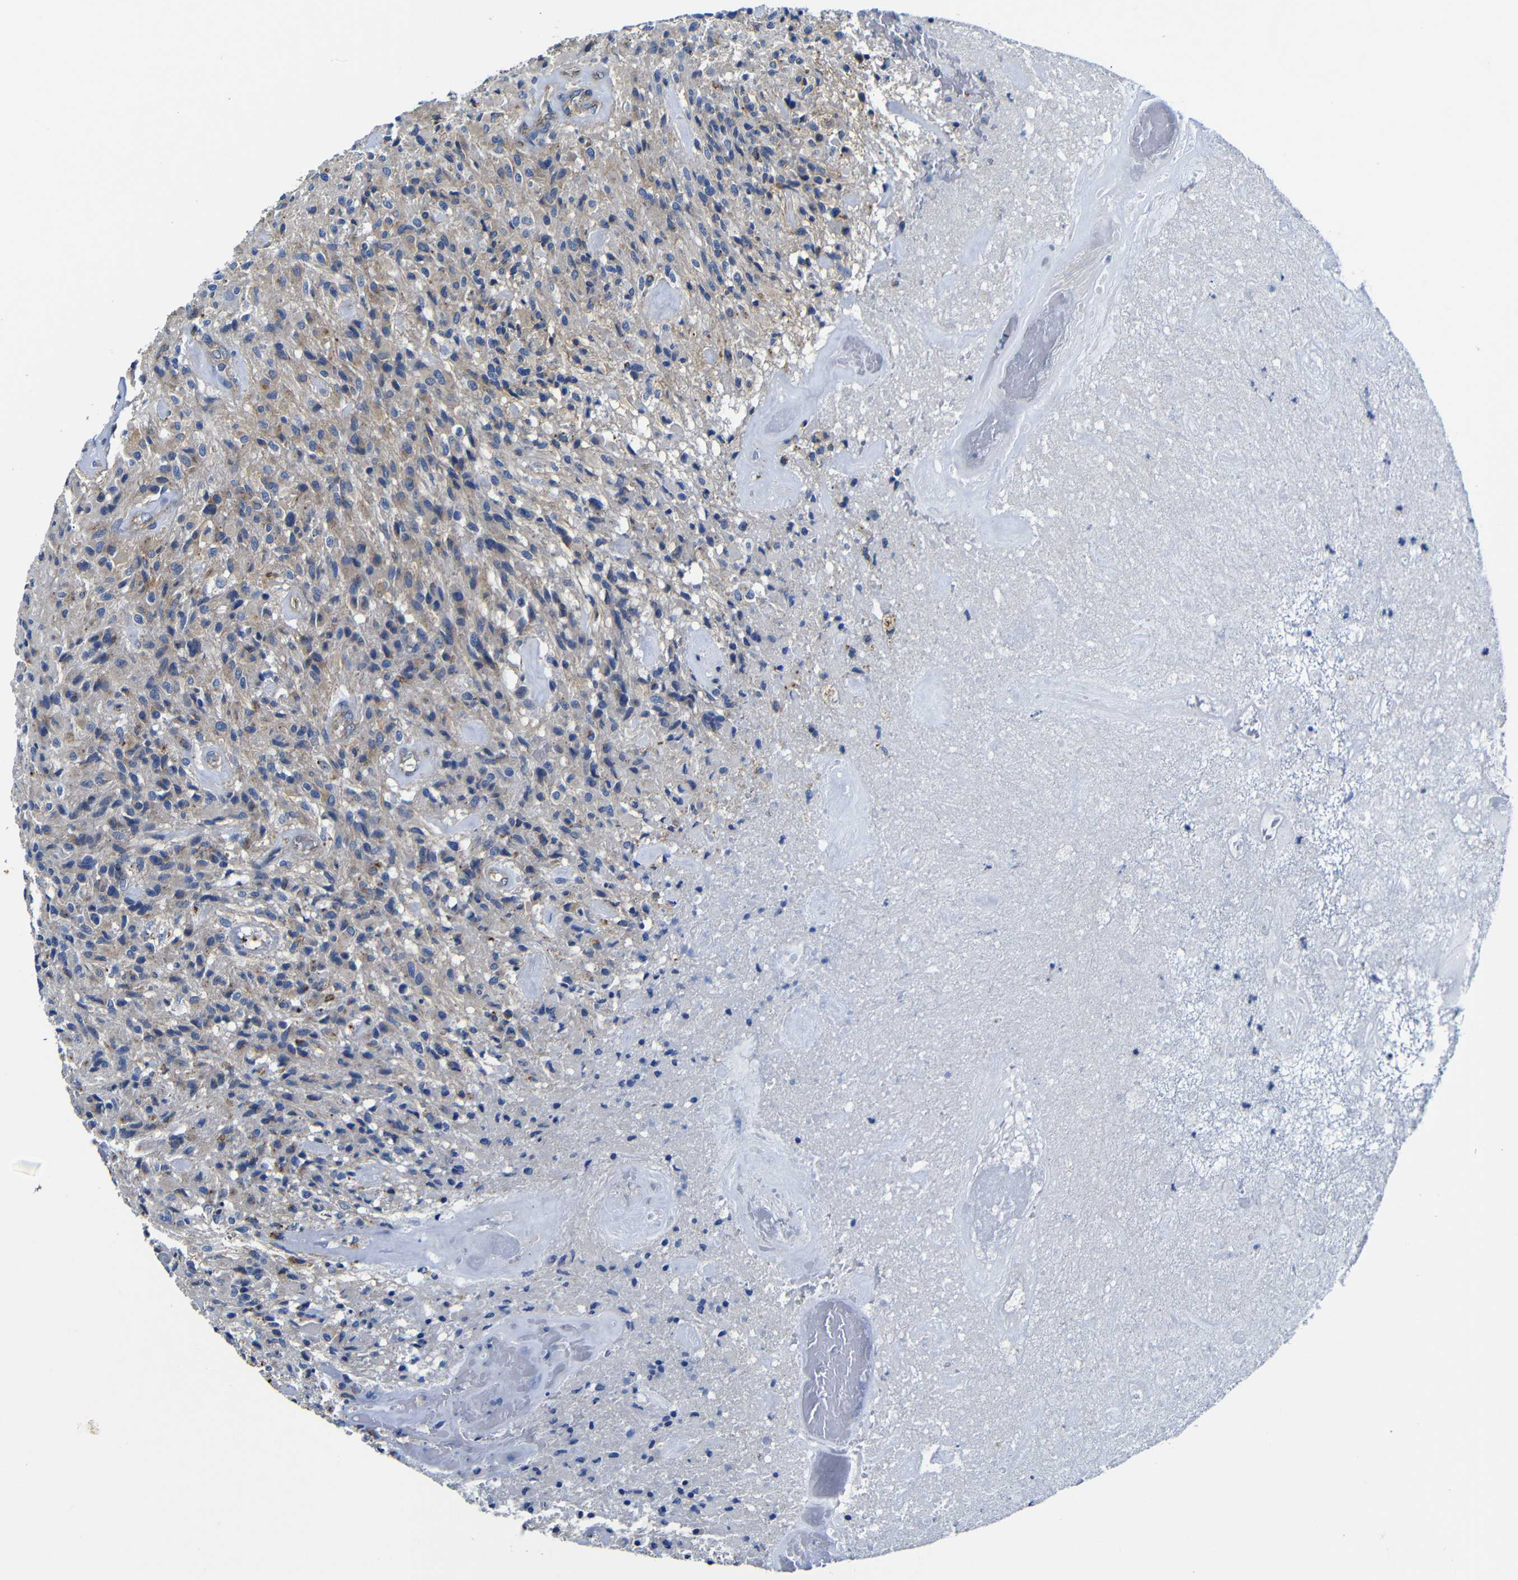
{"staining": {"intensity": "weak", "quantity": "25%-75%", "location": "cytoplasmic/membranous"}, "tissue": "glioma", "cell_type": "Tumor cells", "image_type": "cancer", "snomed": [{"axis": "morphology", "description": "Glioma, malignant, High grade"}, {"axis": "topography", "description": "Brain"}], "caption": "IHC histopathology image of neoplastic tissue: human high-grade glioma (malignant) stained using immunohistochemistry demonstrates low levels of weak protein expression localized specifically in the cytoplasmic/membranous of tumor cells, appearing as a cytoplasmic/membranous brown color.", "gene": "GIMAP2", "patient": {"sex": "male", "age": 71}}